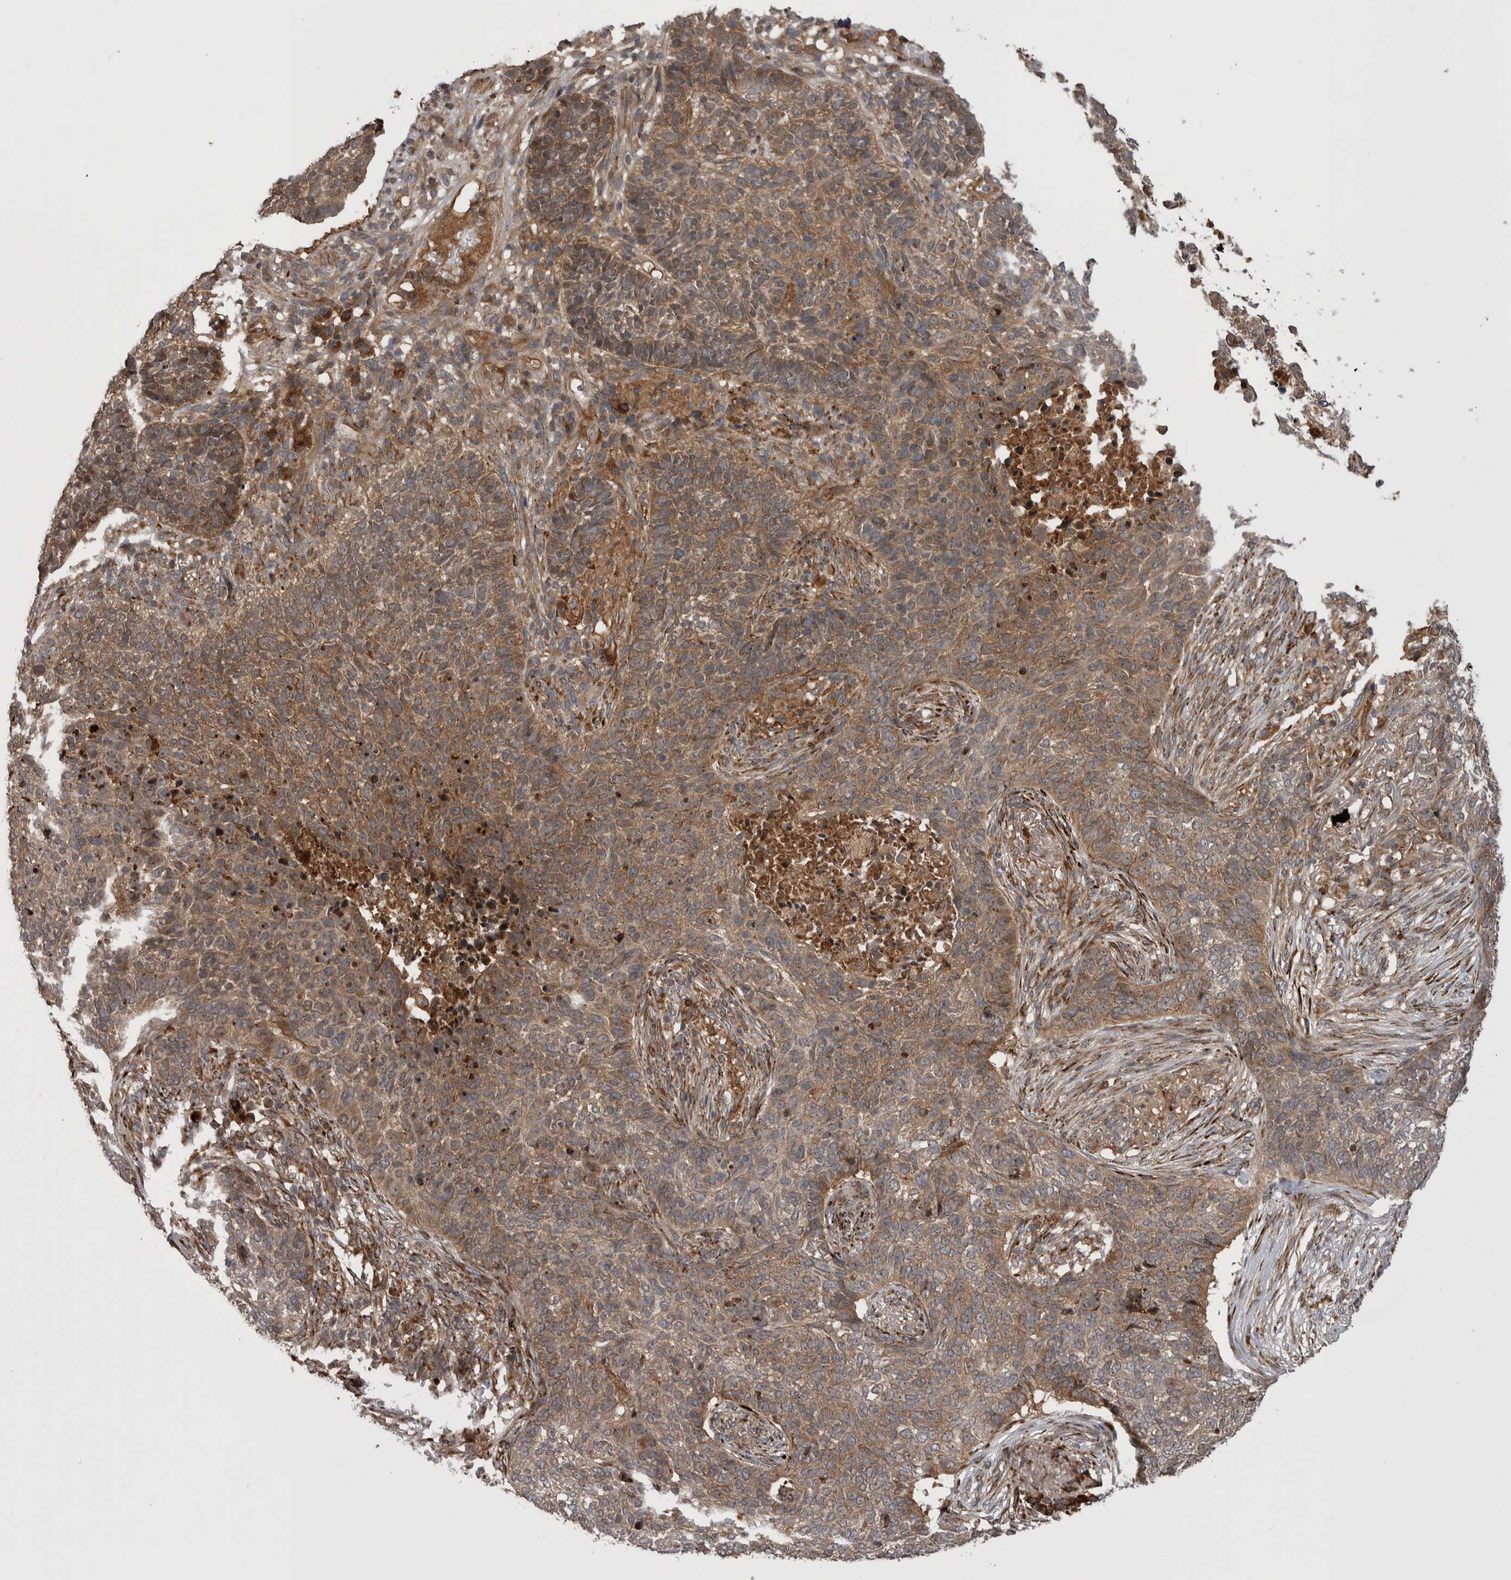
{"staining": {"intensity": "moderate", "quantity": ">75%", "location": "cytoplasmic/membranous"}, "tissue": "skin cancer", "cell_type": "Tumor cells", "image_type": "cancer", "snomed": [{"axis": "morphology", "description": "Basal cell carcinoma"}, {"axis": "topography", "description": "Skin"}], "caption": "Immunohistochemistry (DAB) staining of skin cancer displays moderate cytoplasmic/membranous protein expression in approximately >75% of tumor cells. The protein is stained brown, and the nuclei are stained in blue (DAB IHC with brightfield microscopy, high magnification).", "gene": "RAB3GAP2", "patient": {"sex": "male", "age": 85}}